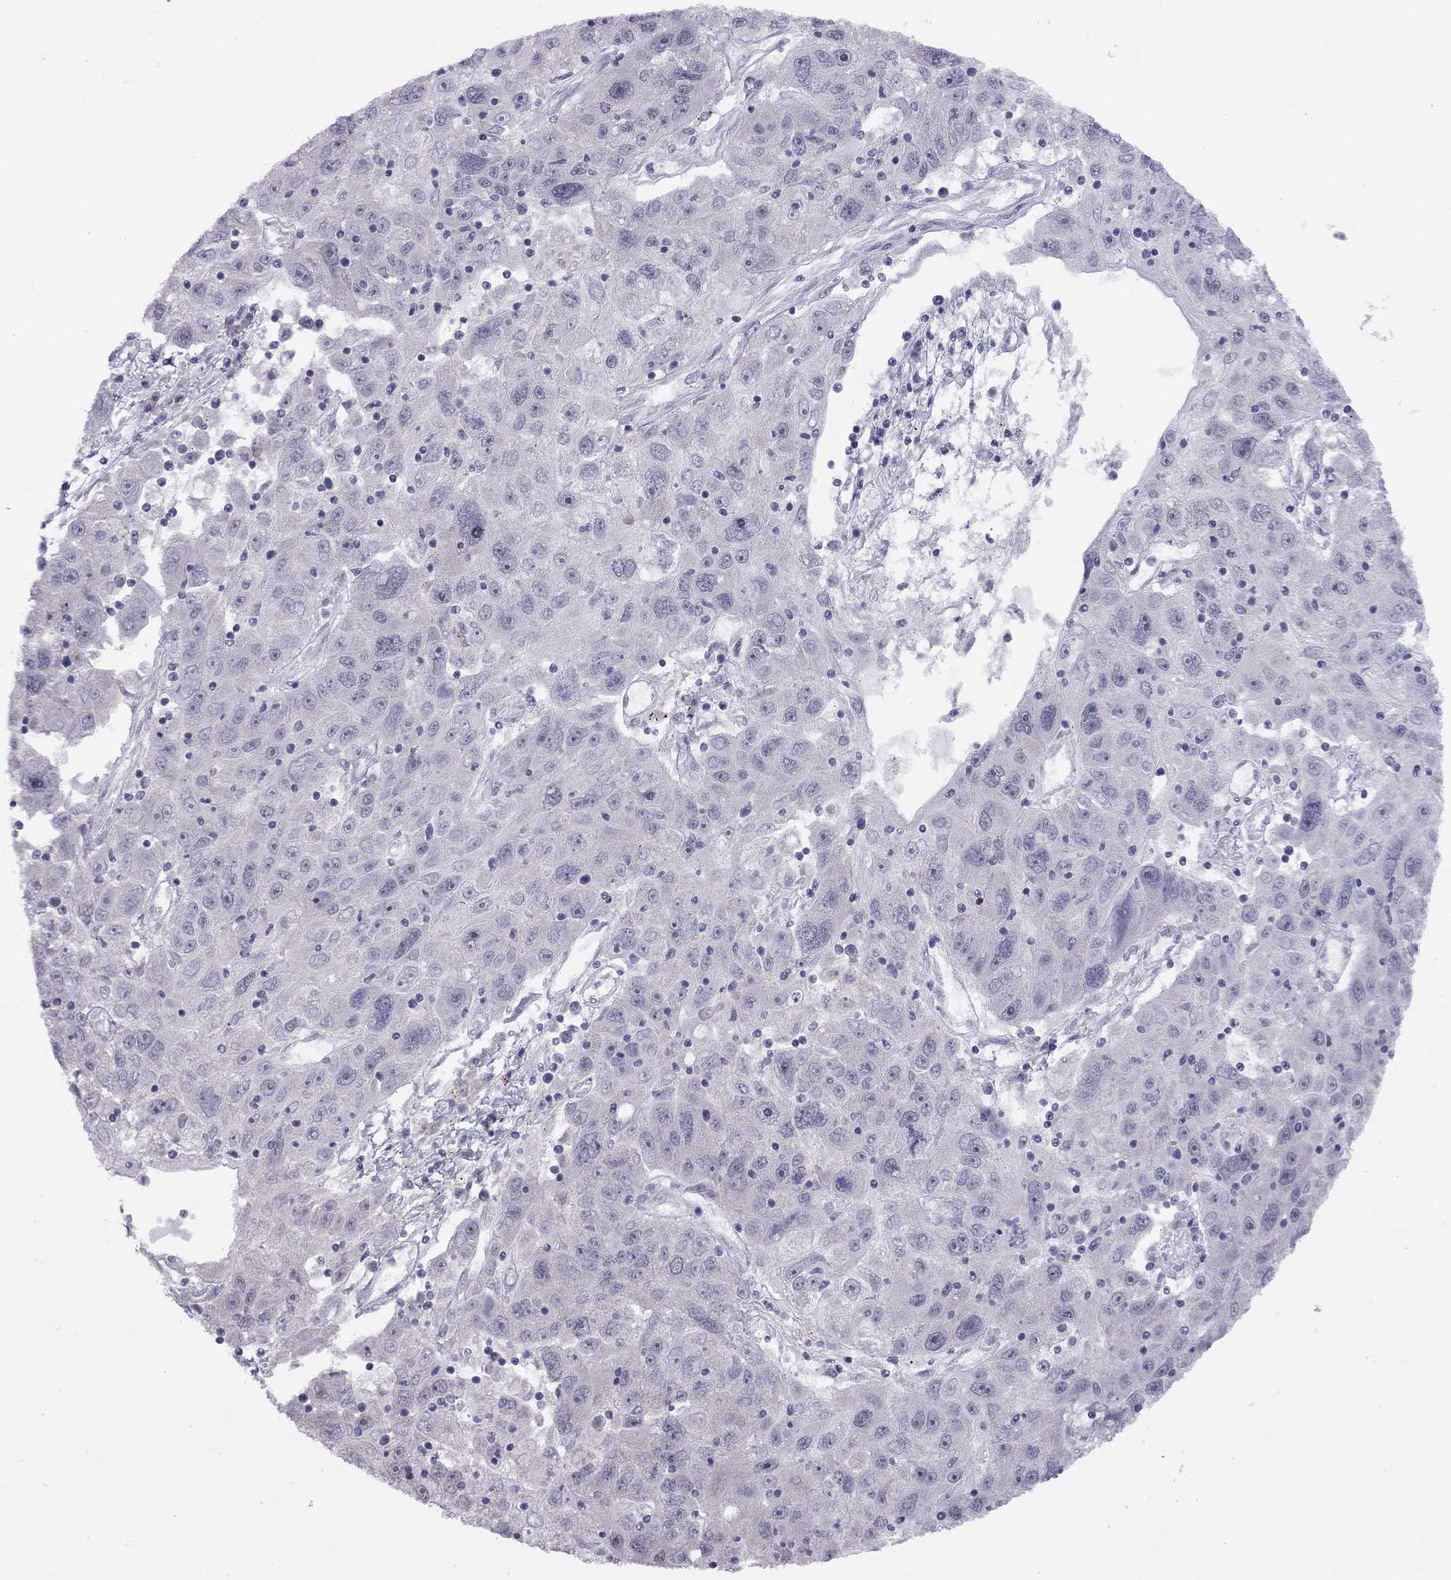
{"staining": {"intensity": "negative", "quantity": "none", "location": "none"}, "tissue": "stomach cancer", "cell_type": "Tumor cells", "image_type": "cancer", "snomed": [{"axis": "morphology", "description": "Adenocarcinoma, NOS"}, {"axis": "topography", "description": "Stomach"}], "caption": "Histopathology image shows no protein positivity in tumor cells of adenocarcinoma (stomach) tissue. (DAB immunohistochemistry visualized using brightfield microscopy, high magnification).", "gene": "HES5", "patient": {"sex": "male", "age": 56}}